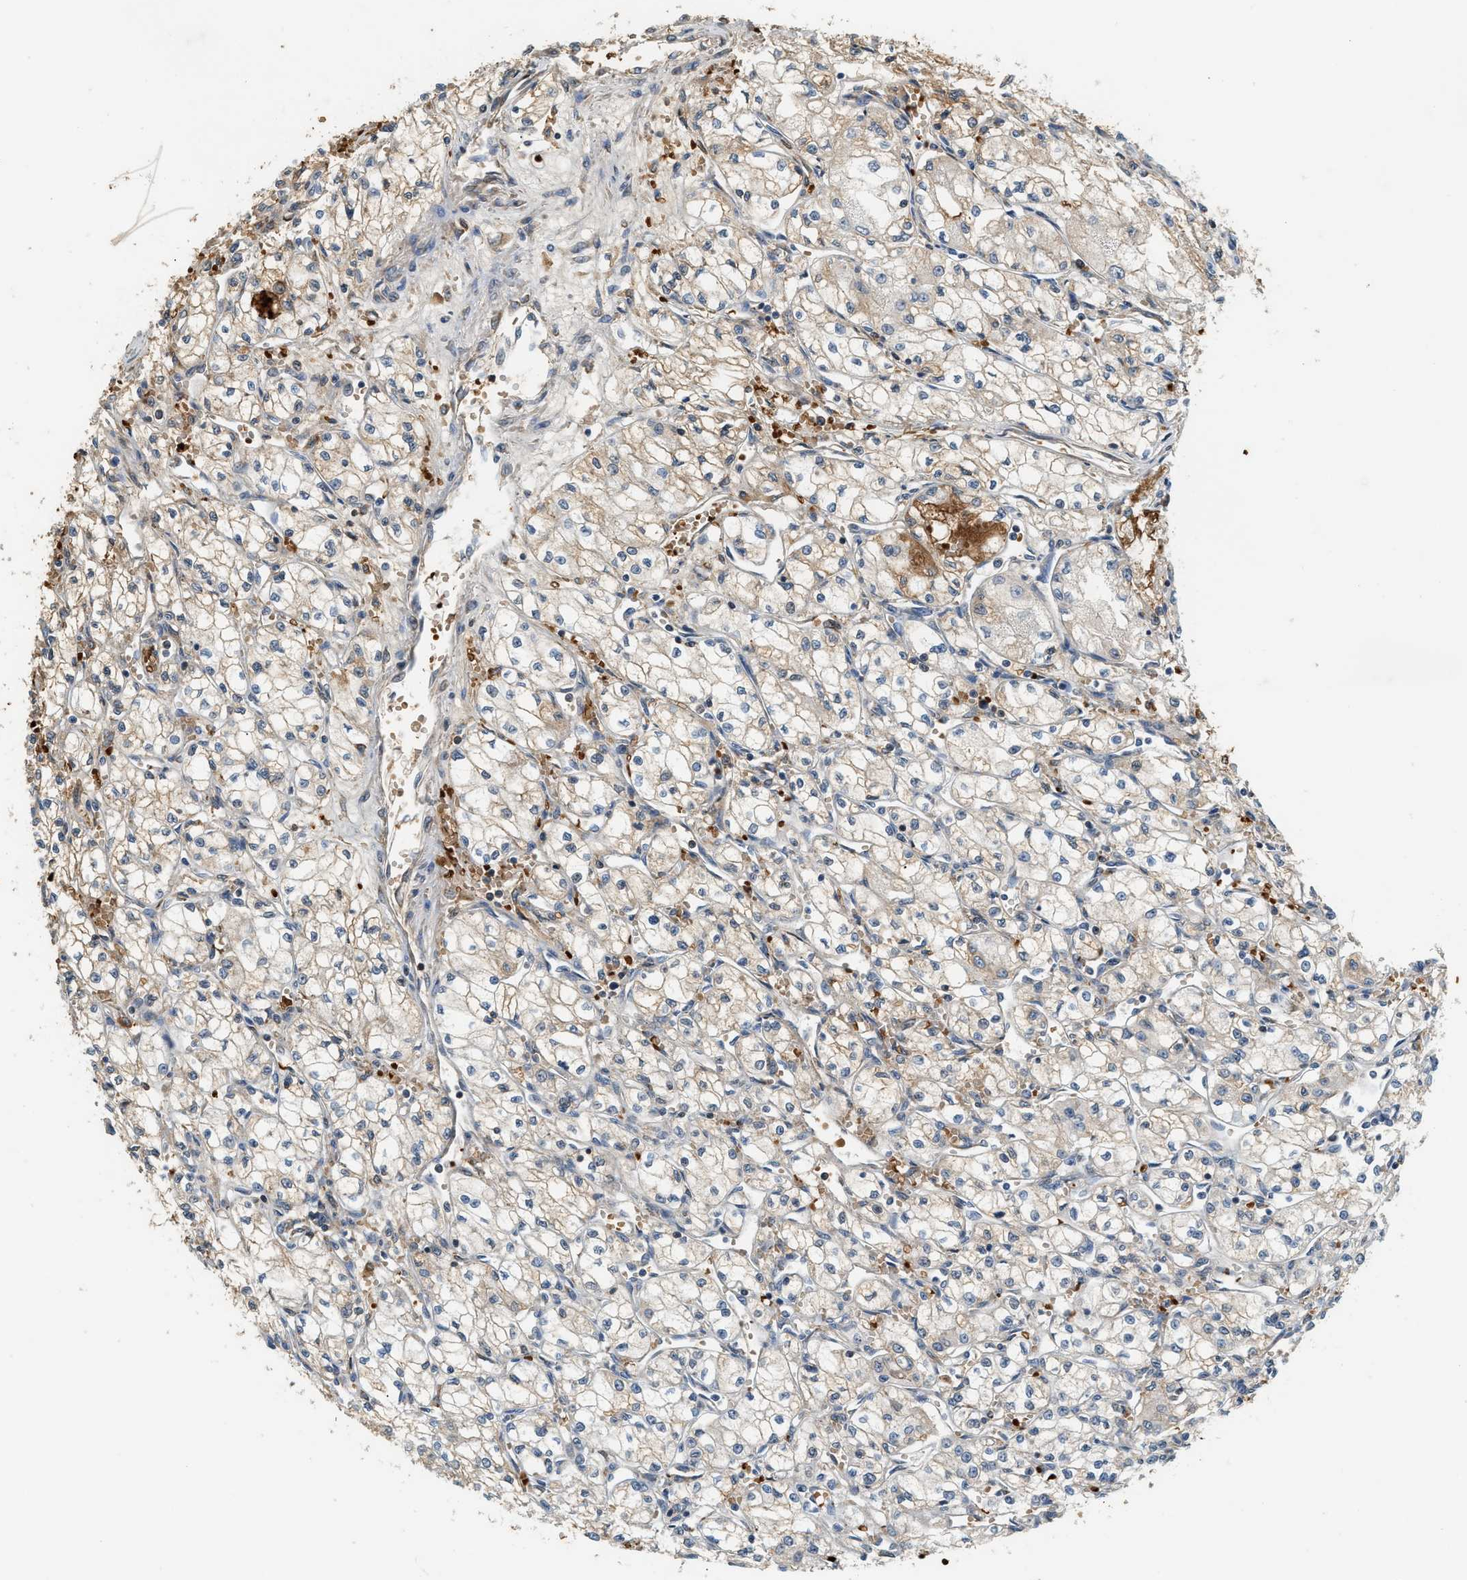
{"staining": {"intensity": "weak", "quantity": "25%-75%", "location": "cytoplasmic/membranous"}, "tissue": "renal cancer", "cell_type": "Tumor cells", "image_type": "cancer", "snomed": [{"axis": "morphology", "description": "Normal tissue, NOS"}, {"axis": "morphology", "description": "Adenocarcinoma, NOS"}, {"axis": "topography", "description": "Kidney"}], "caption": "Adenocarcinoma (renal) stained with DAB (3,3'-diaminobenzidine) IHC demonstrates low levels of weak cytoplasmic/membranous expression in about 25%-75% of tumor cells.", "gene": "CYTH2", "patient": {"sex": "male", "age": 59}}